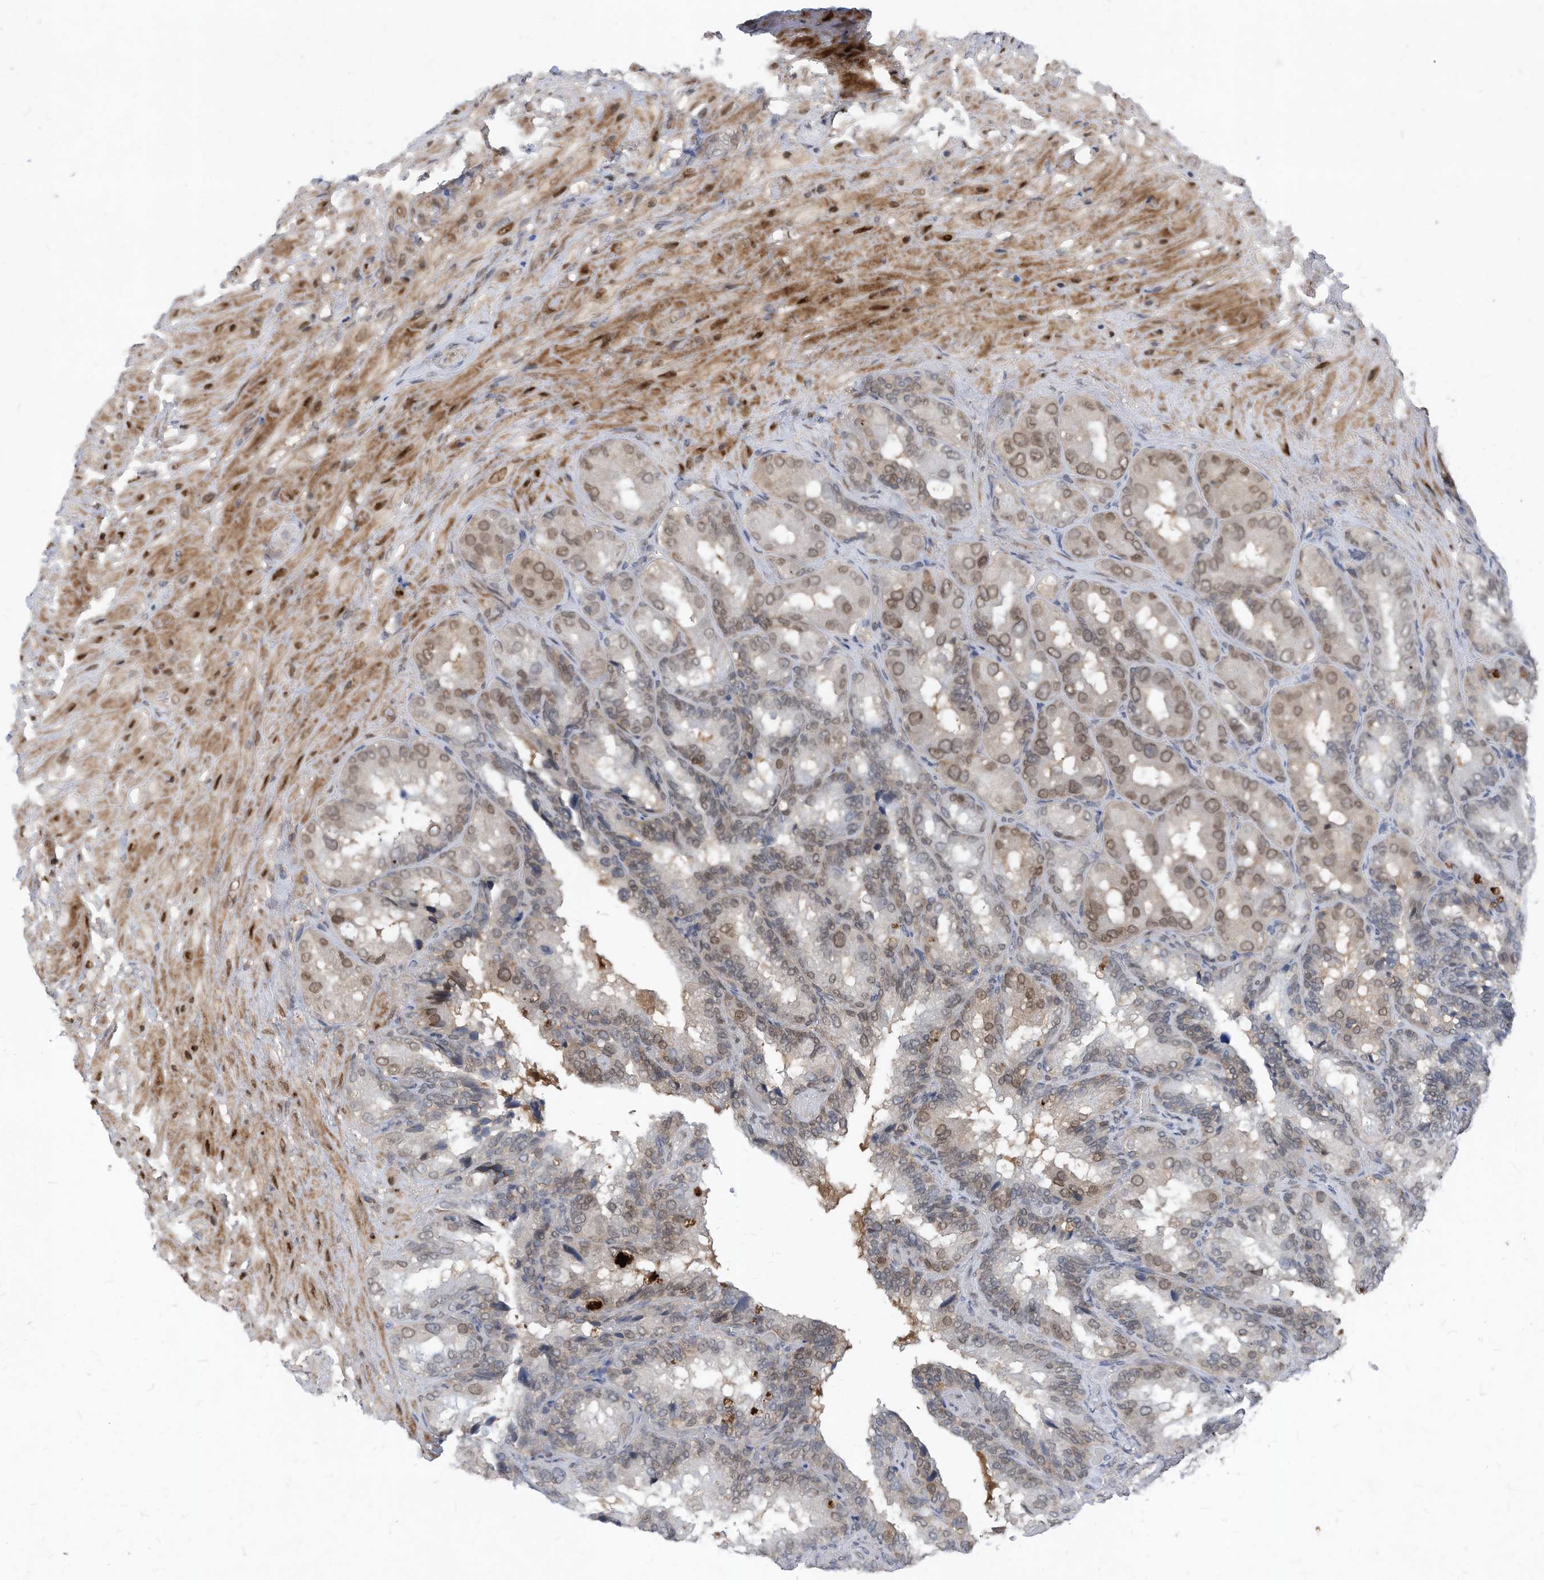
{"staining": {"intensity": "moderate", "quantity": "25%-75%", "location": "cytoplasmic/membranous,nuclear"}, "tissue": "seminal vesicle", "cell_type": "Glandular cells", "image_type": "normal", "snomed": [{"axis": "morphology", "description": "Normal tissue, NOS"}, {"axis": "topography", "description": "Seminal veicle"}, {"axis": "topography", "description": "Peripheral nerve tissue"}], "caption": "Protein expression analysis of normal seminal vesicle exhibits moderate cytoplasmic/membranous,nuclear staining in approximately 25%-75% of glandular cells.", "gene": "KPNB1", "patient": {"sex": "male", "age": 63}}